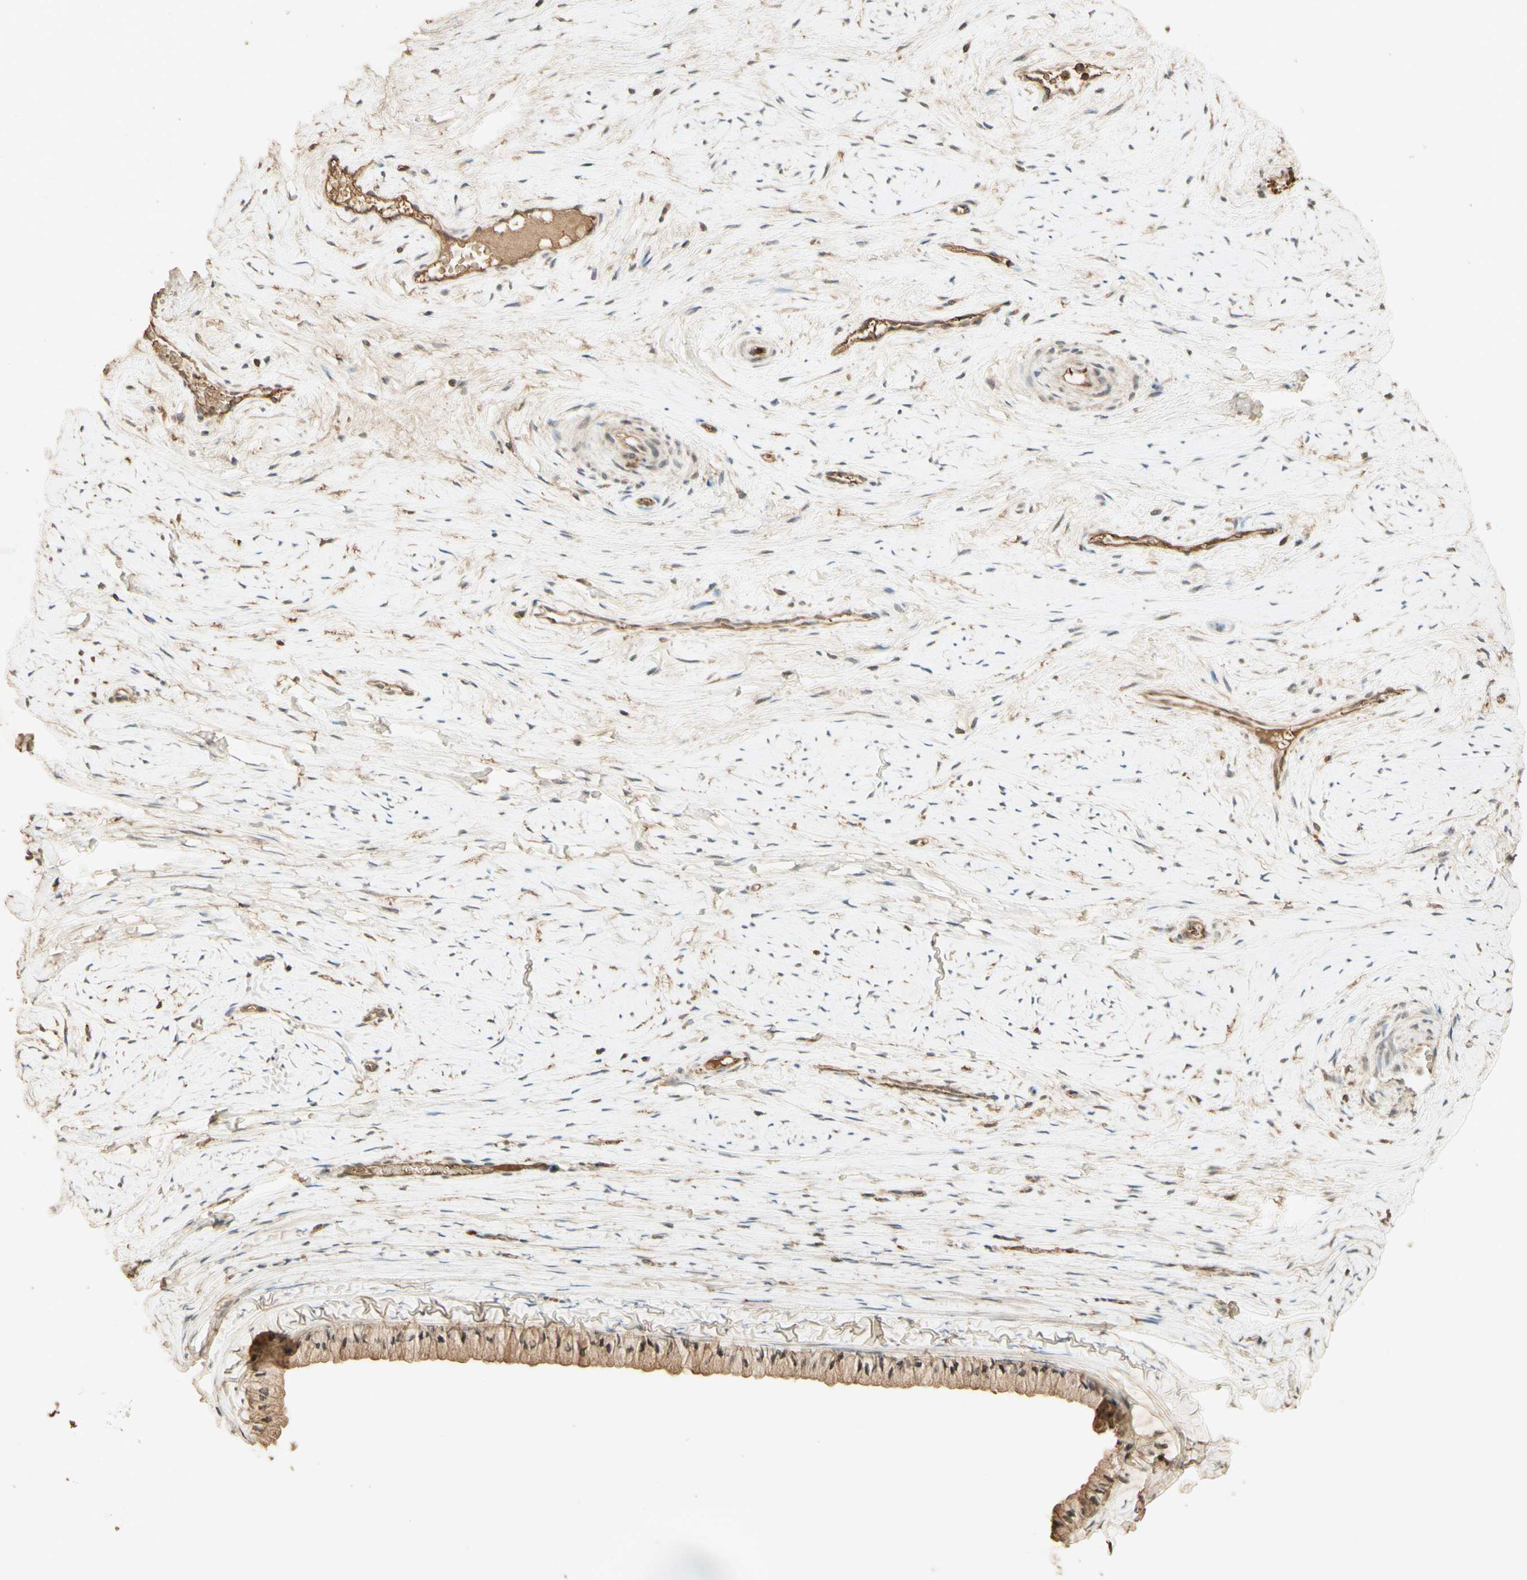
{"staining": {"intensity": "moderate", "quantity": ">75%", "location": "cytoplasmic/membranous"}, "tissue": "cervix", "cell_type": "Glandular cells", "image_type": "normal", "snomed": [{"axis": "morphology", "description": "Normal tissue, NOS"}, {"axis": "topography", "description": "Cervix"}], "caption": "A histopathology image showing moderate cytoplasmic/membranous positivity in approximately >75% of glandular cells in unremarkable cervix, as visualized by brown immunohistochemical staining.", "gene": "SMAD9", "patient": {"sex": "female", "age": 39}}